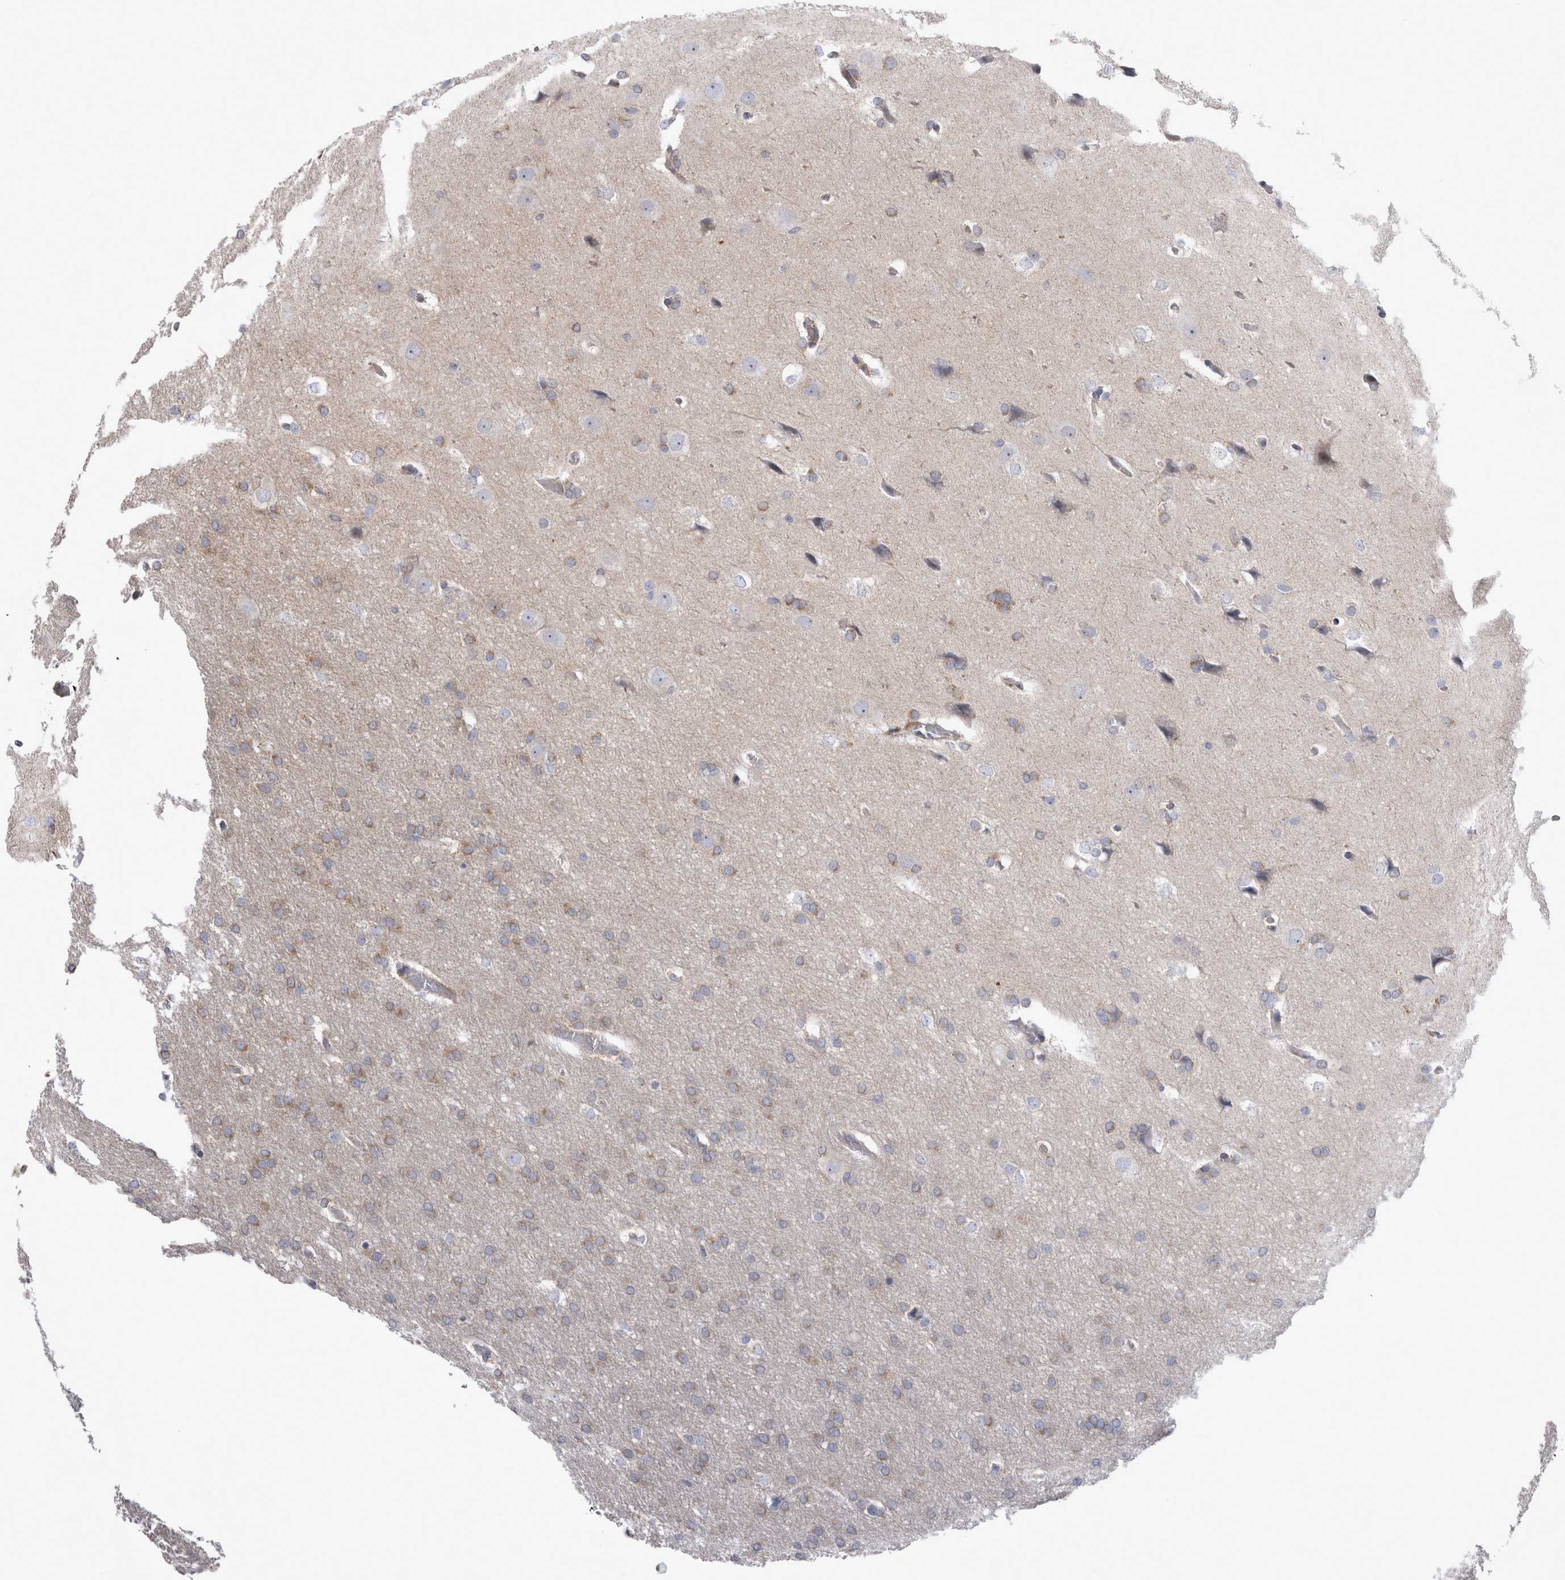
{"staining": {"intensity": "moderate", "quantity": "25%-75%", "location": "cytoplasmic/membranous"}, "tissue": "glioma", "cell_type": "Tumor cells", "image_type": "cancer", "snomed": [{"axis": "morphology", "description": "Glioma, malignant, Low grade"}, {"axis": "topography", "description": "Brain"}], "caption": "Glioma stained for a protein (brown) exhibits moderate cytoplasmic/membranous positive positivity in about 25%-75% of tumor cells.", "gene": "TSPOAP1", "patient": {"sex": "female", "age": 37}}